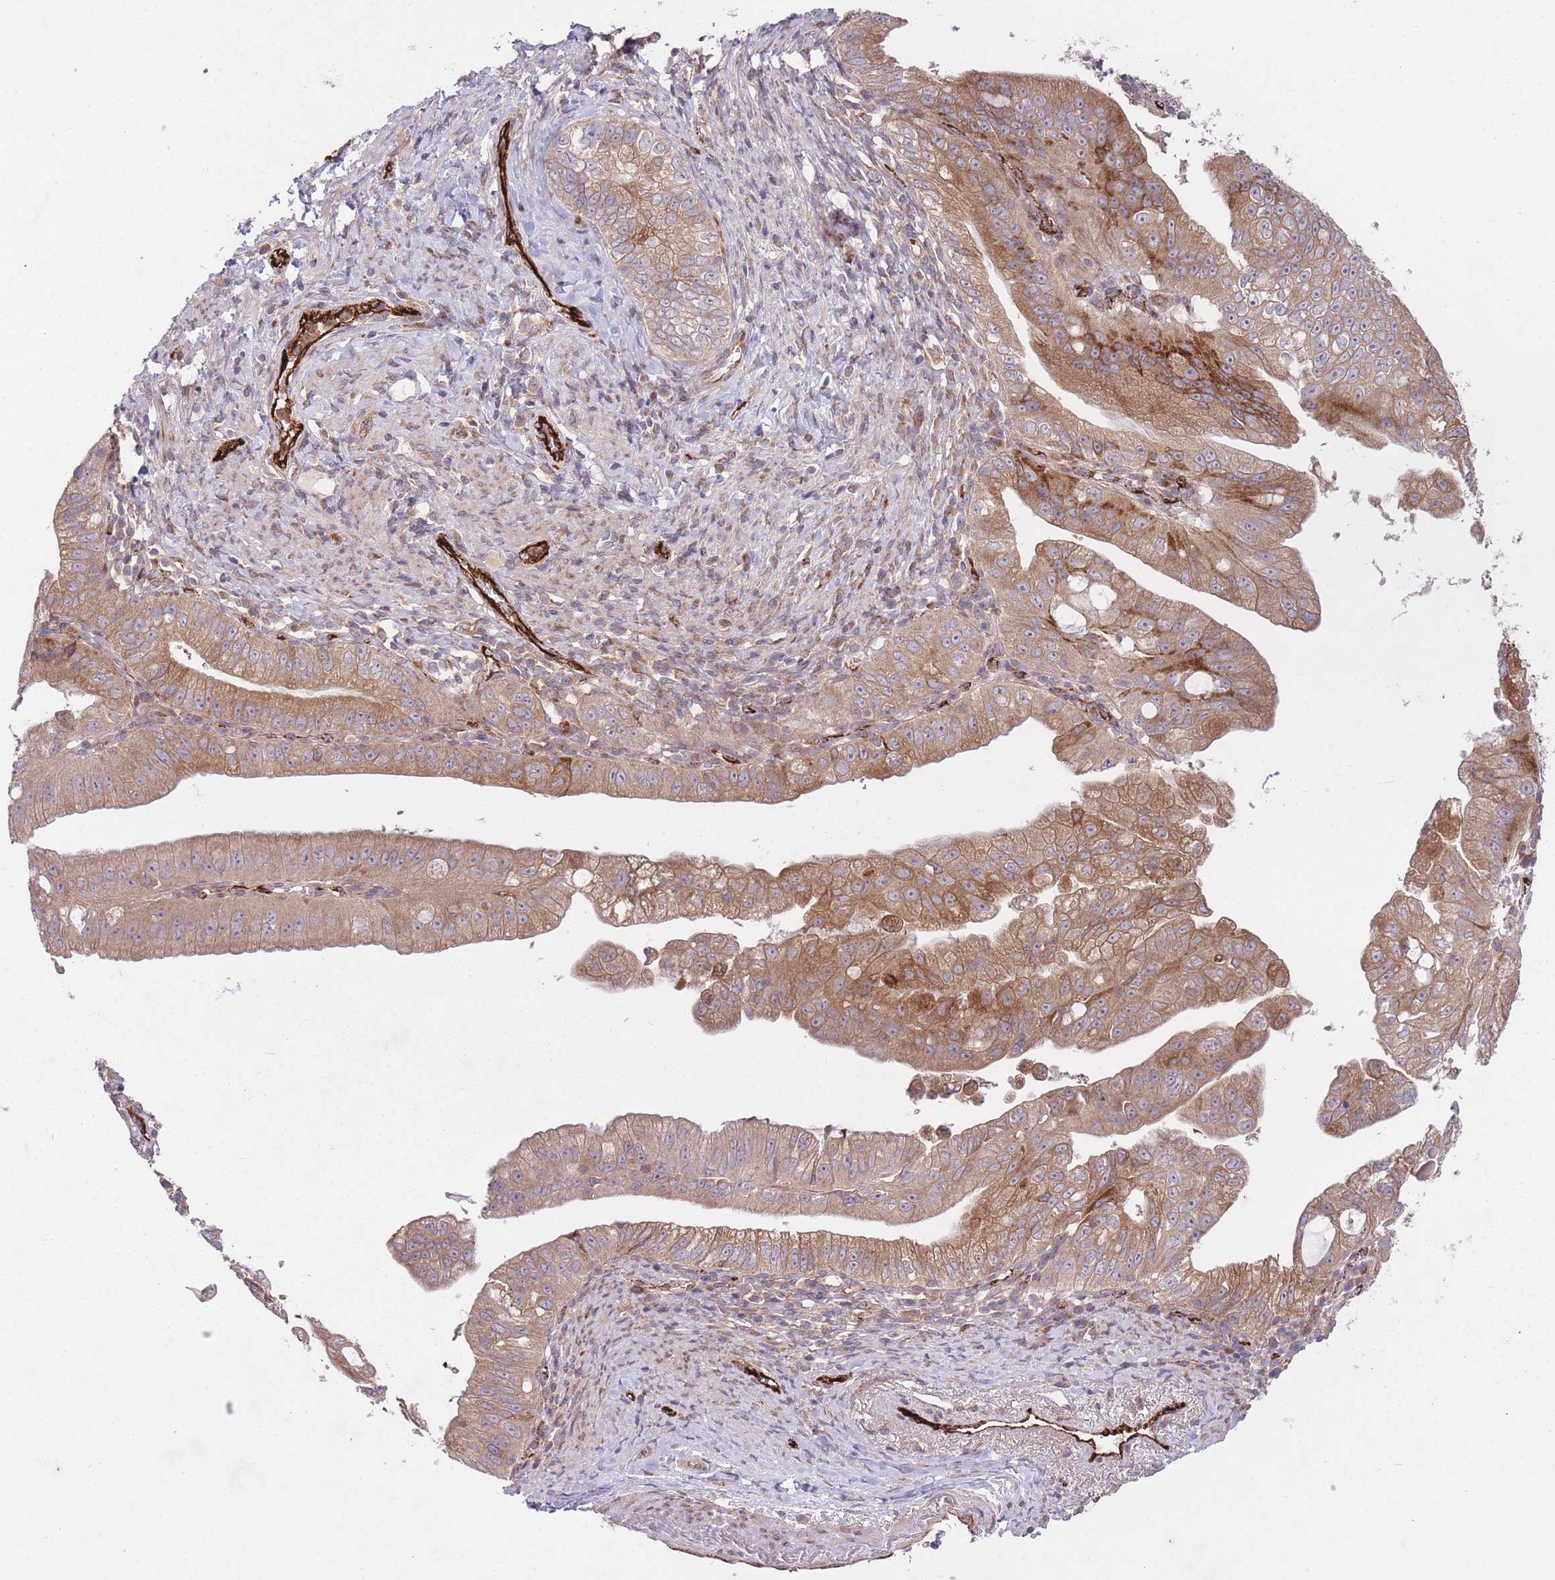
{"staining": {"intensity": "moderate", "quantity": ">75%", "location": "cytoplasmic/membranous"}, "tissue": "pancreatic cancer", "cell_type": "Tumor cells", "image_type": "cancer", "snomed": [{"axis": "morphology", "description": "Adenocarcinoma, NOS"}, {"axis": "topography", "description": "Pancreas"}], "caption": "Immunohistochemical staining of human pancreatic cancer exhibits moderate cytoplasmic/membranous protein expression in approximately >75% of tumor cells.", "gene": "CISH", "patient": {"sex": "male", "age": 70}}